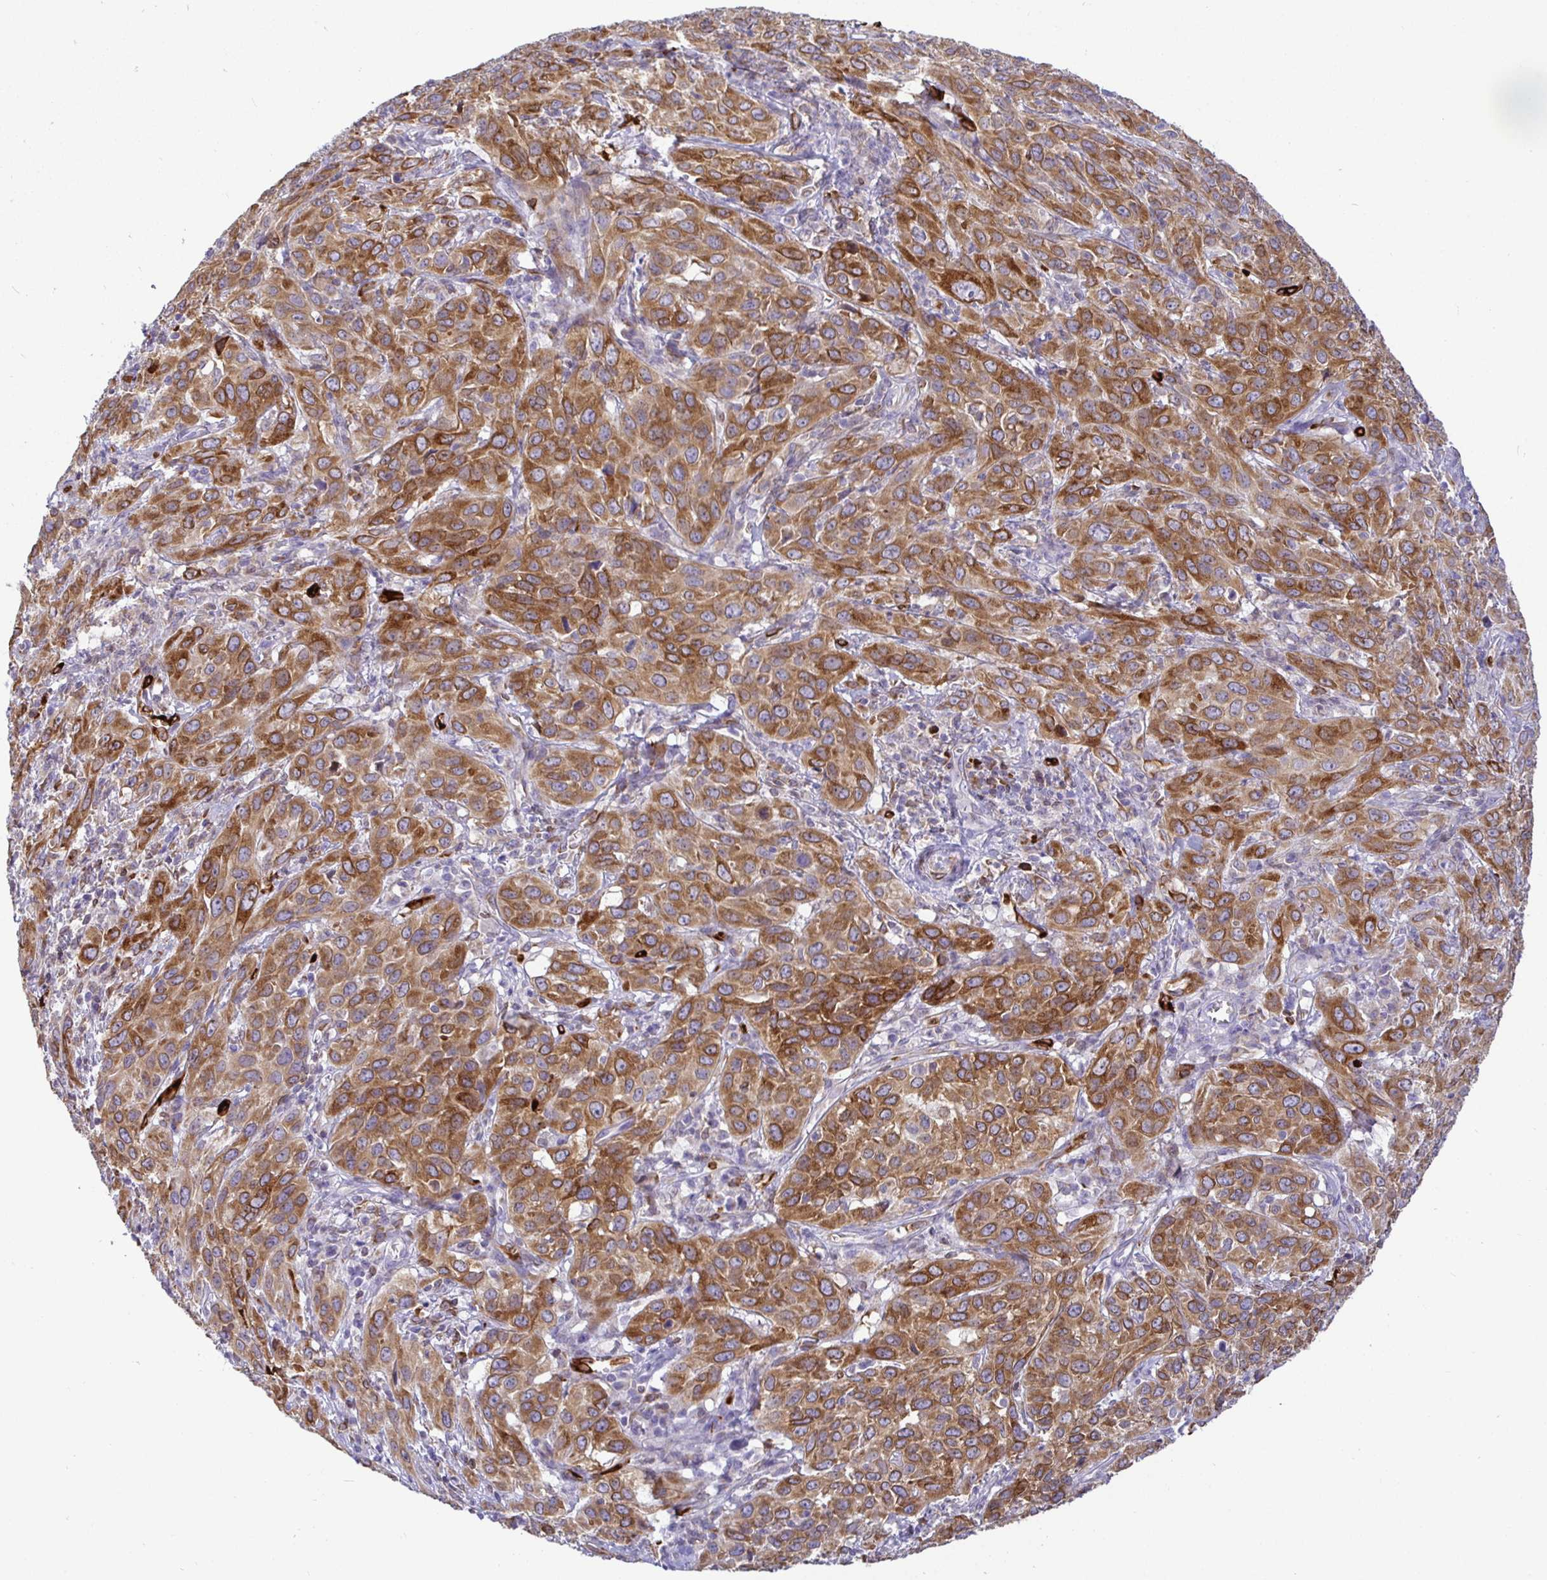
{"staining": {"intensity": "moderate", "quantity": ">75%", "location": "cytoplasmic/membranous"}, "tissue": "cervical cancer", "cell_type": "Tumor cells", "image_type": "cancer", "snomed": [{"axis": "morphology", "description": "Normal tissue, NOS"}, {"axis": "morphology", "description": "Squamous cell carcinoma, NOS"}, {"axis": "topography", "description": "Cervix"}], "caption": "Squamous cell carcinoma (cervical) stained with a protein marker reveals moderate staining in tumor cells.", "gene": "TP53I11", "patient": {"sex": "female", "age": 51}}